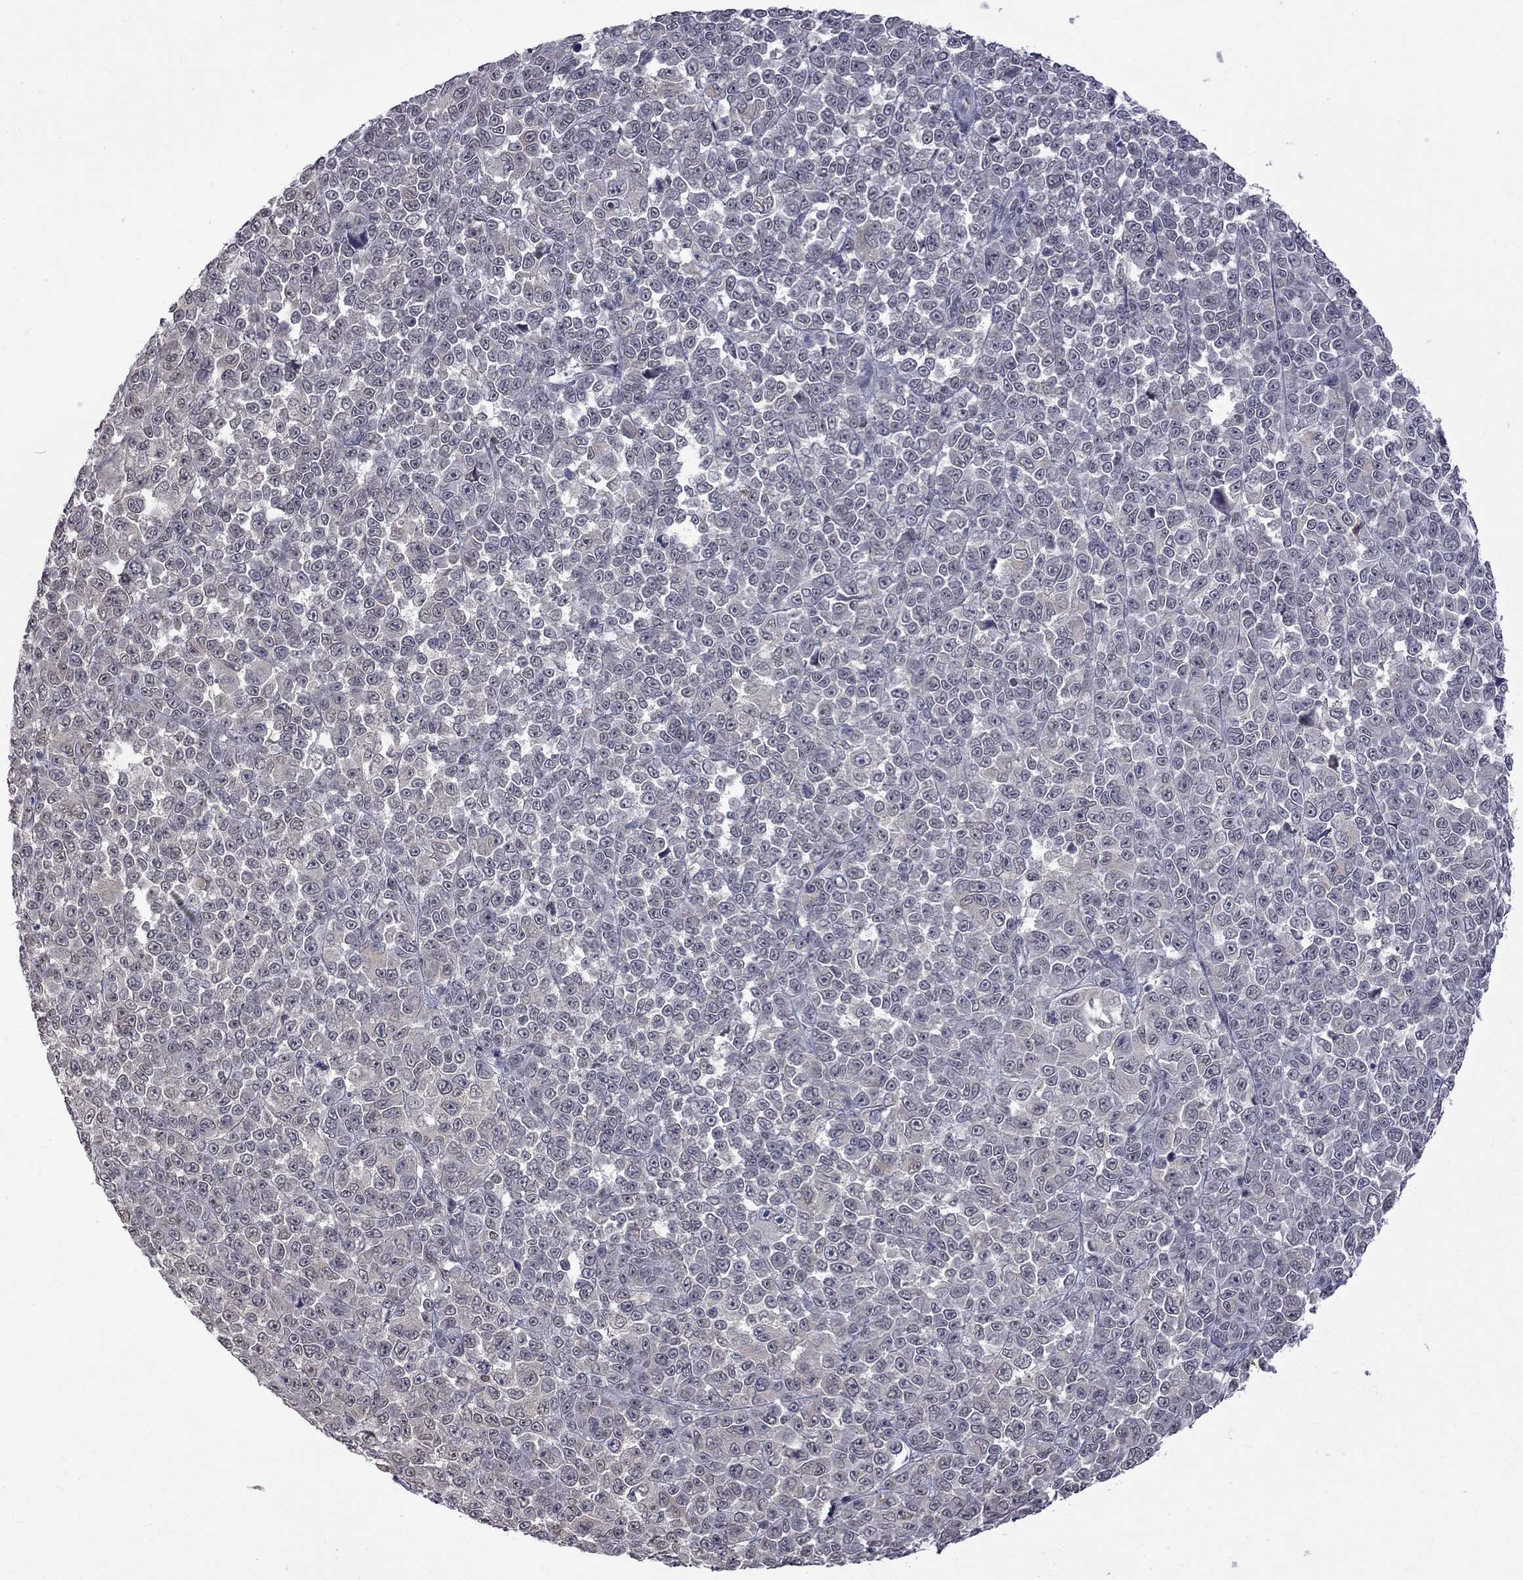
{"staining": {"intensity": "negative", "quantity": "none", "location": "none"}, "tissue": "melanoma", "cell_type": "Tumor cells", "image_type": "cancer", "snomed": [{"axis": "morphology", "description": "Malignant melanoma, NOS"}, {"axis": "topography", "description": "Skin"}], "caption": "DAB immunohistochemical staining of melanoma demonstrates no significant expression in tumor cells. (DAB (3,3'-diaminobenzidine) IHC with hematoxylin counter stain).", "gene": "RFWD3", "patient": {"sex": "female", "age": 95}}